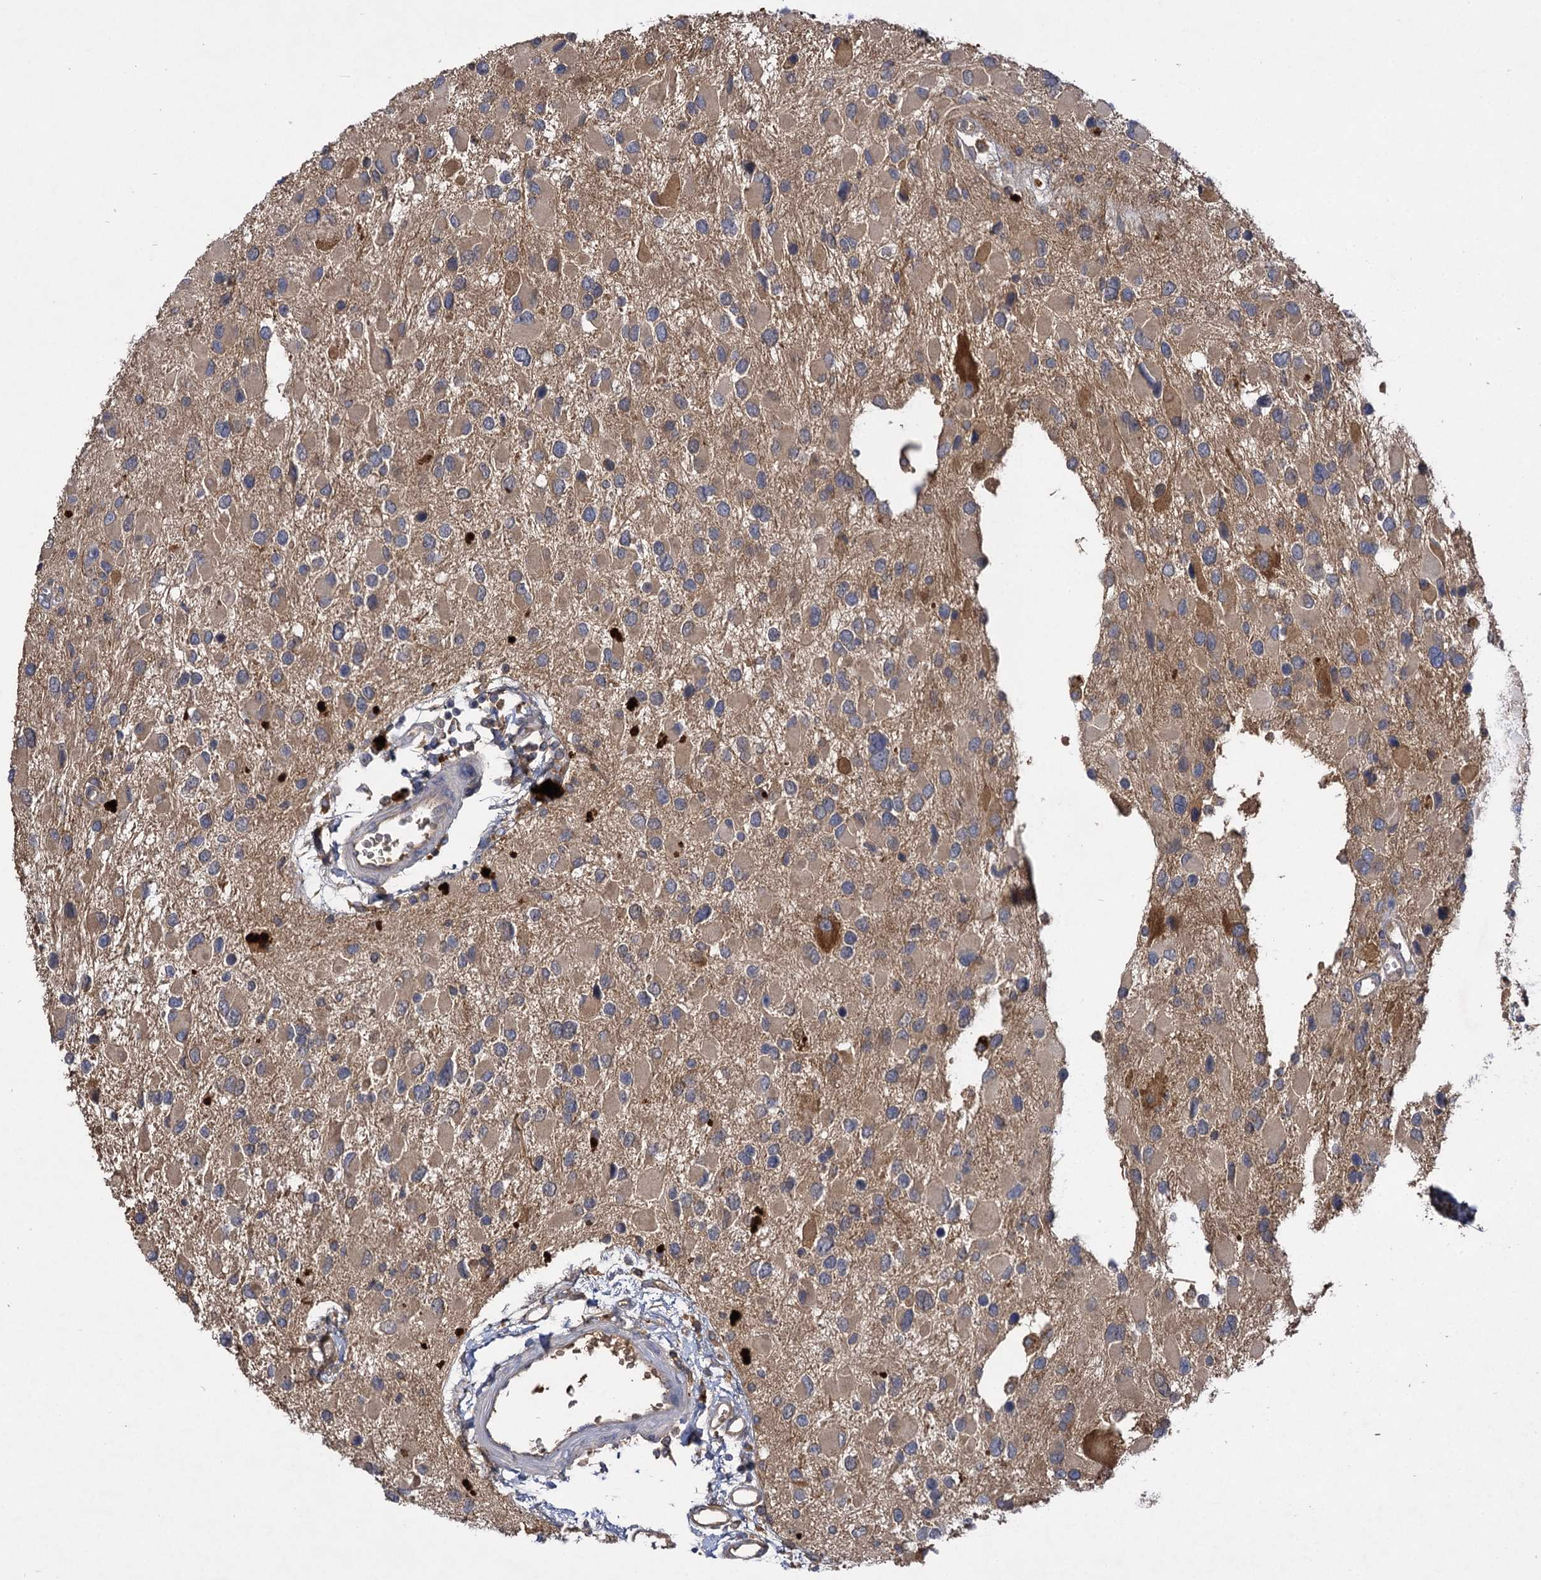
{"staining": {"intensity": "weak", "quantity": "25%-75%", "location": "cytoplasmic/membranous"}, "tissue": "glioma", "cell_type": "Tumor cells", "image_type": "cancer", "snomed": [{"axis": "morphology", "description": "Glioma, malignant, High grade"}, {"axis": "topography", "description": "Brain"}], "caption": "Glioma stained with DAB IHC exhibits low levels of weak cytoplasmic/membranous expression in about 25%-75% of tumor cells.", "gene": "USP50", "patient": {"sex": "male", "age": 53}}